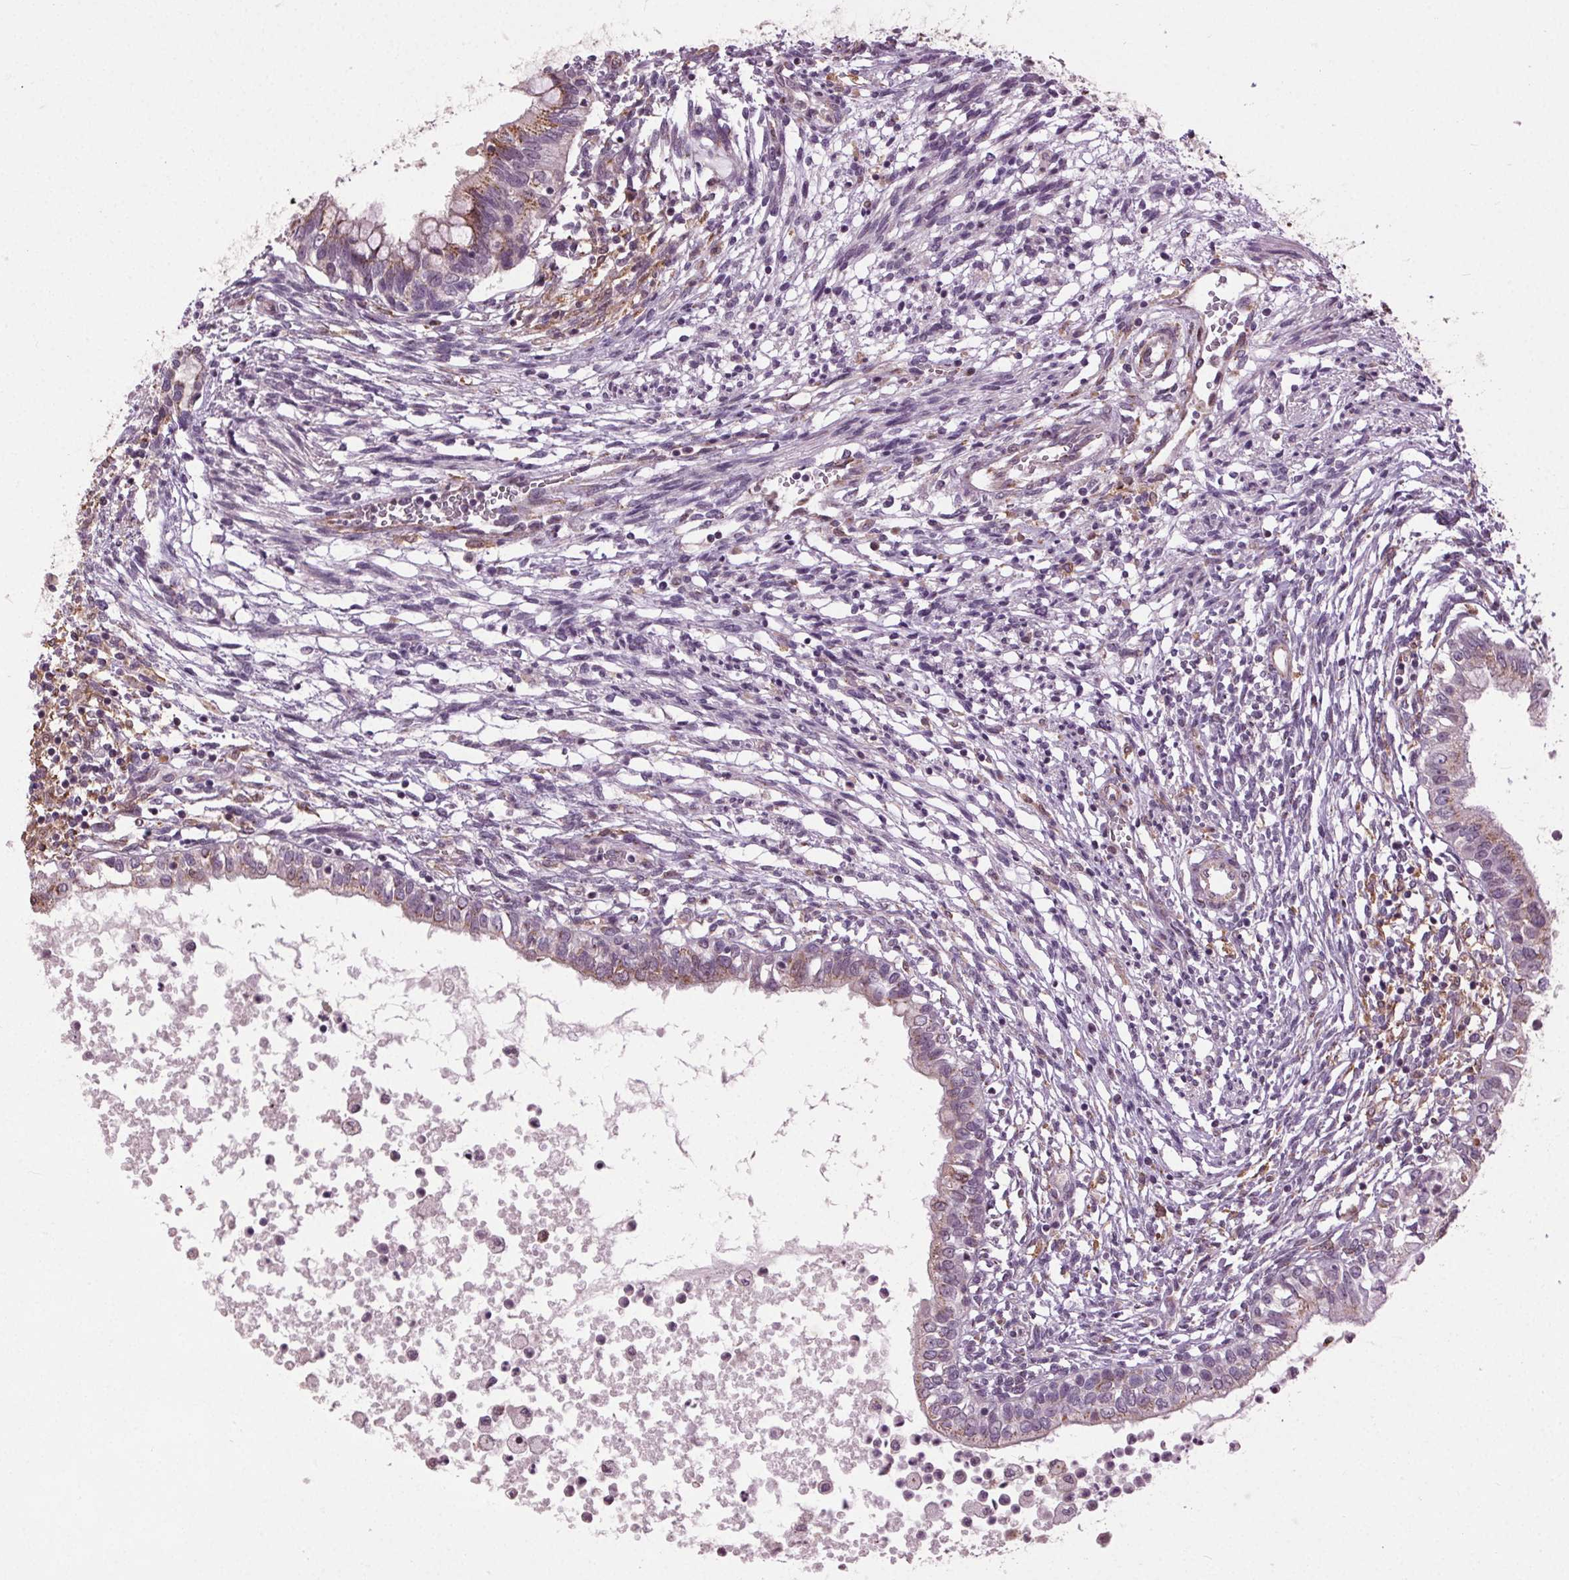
{"staining": {"intensity": "weak", "quantity": "25%-75%", "location": "cytoplasmic/membranous"}, "tissue": "testis cancer", "cell_type": "Tumor cells", "image_type": "cancer", "snomed": [{"axis": "morphology", "description": "Carcinoma, Embryonal, NOS"}, {"axis": "topography", "description": "Testis"}], "caption": "Immunohistochemistry (IHC) (DAB (3,3'-diaminobenzidine)) staining of testis cancer (embryonal carcinoma) shows weak cytoplasmic/membranous protein expression in about 25%-75% of tumor cells.", "gene": "BSDC1", "patient": {"sex": "male", "age": 37}}